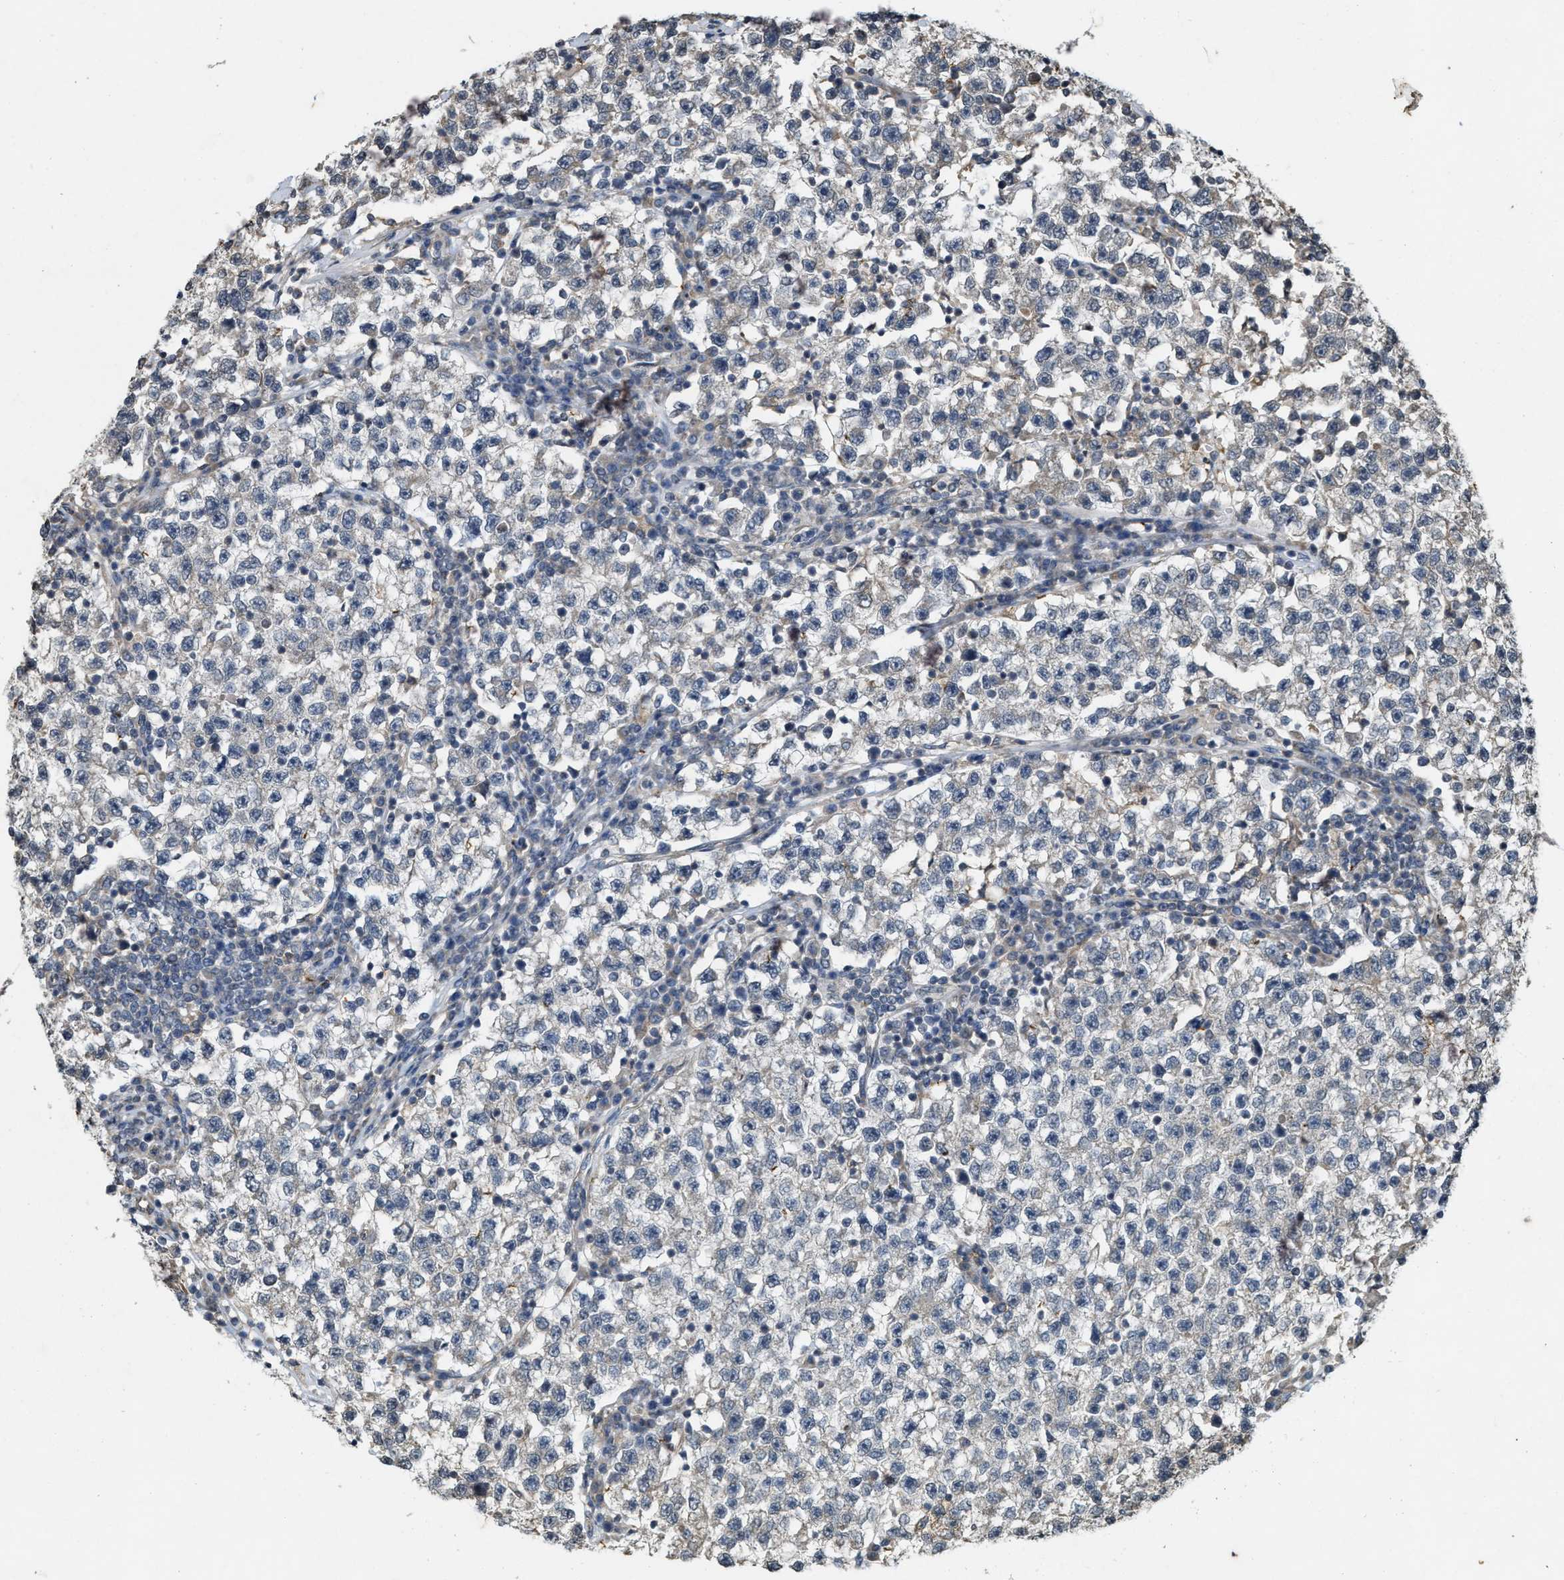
{"staining": {"intensity": "negative", "quantity": "none", "location": "none"}, "tissue": "testis cancer", "cell_type": "Tumor cells", "image_type": "cancer", "snomed": [{"axis": "morphology", "description": "Seminoma, NOS"}, {"axis": "topography", "description": "Testis"}], "caption": "There is no significant staining in tumor cells of testis cancer (seminoma).", "gene": "KIF21A", "patient": {"sex": "male", "age": 22}}